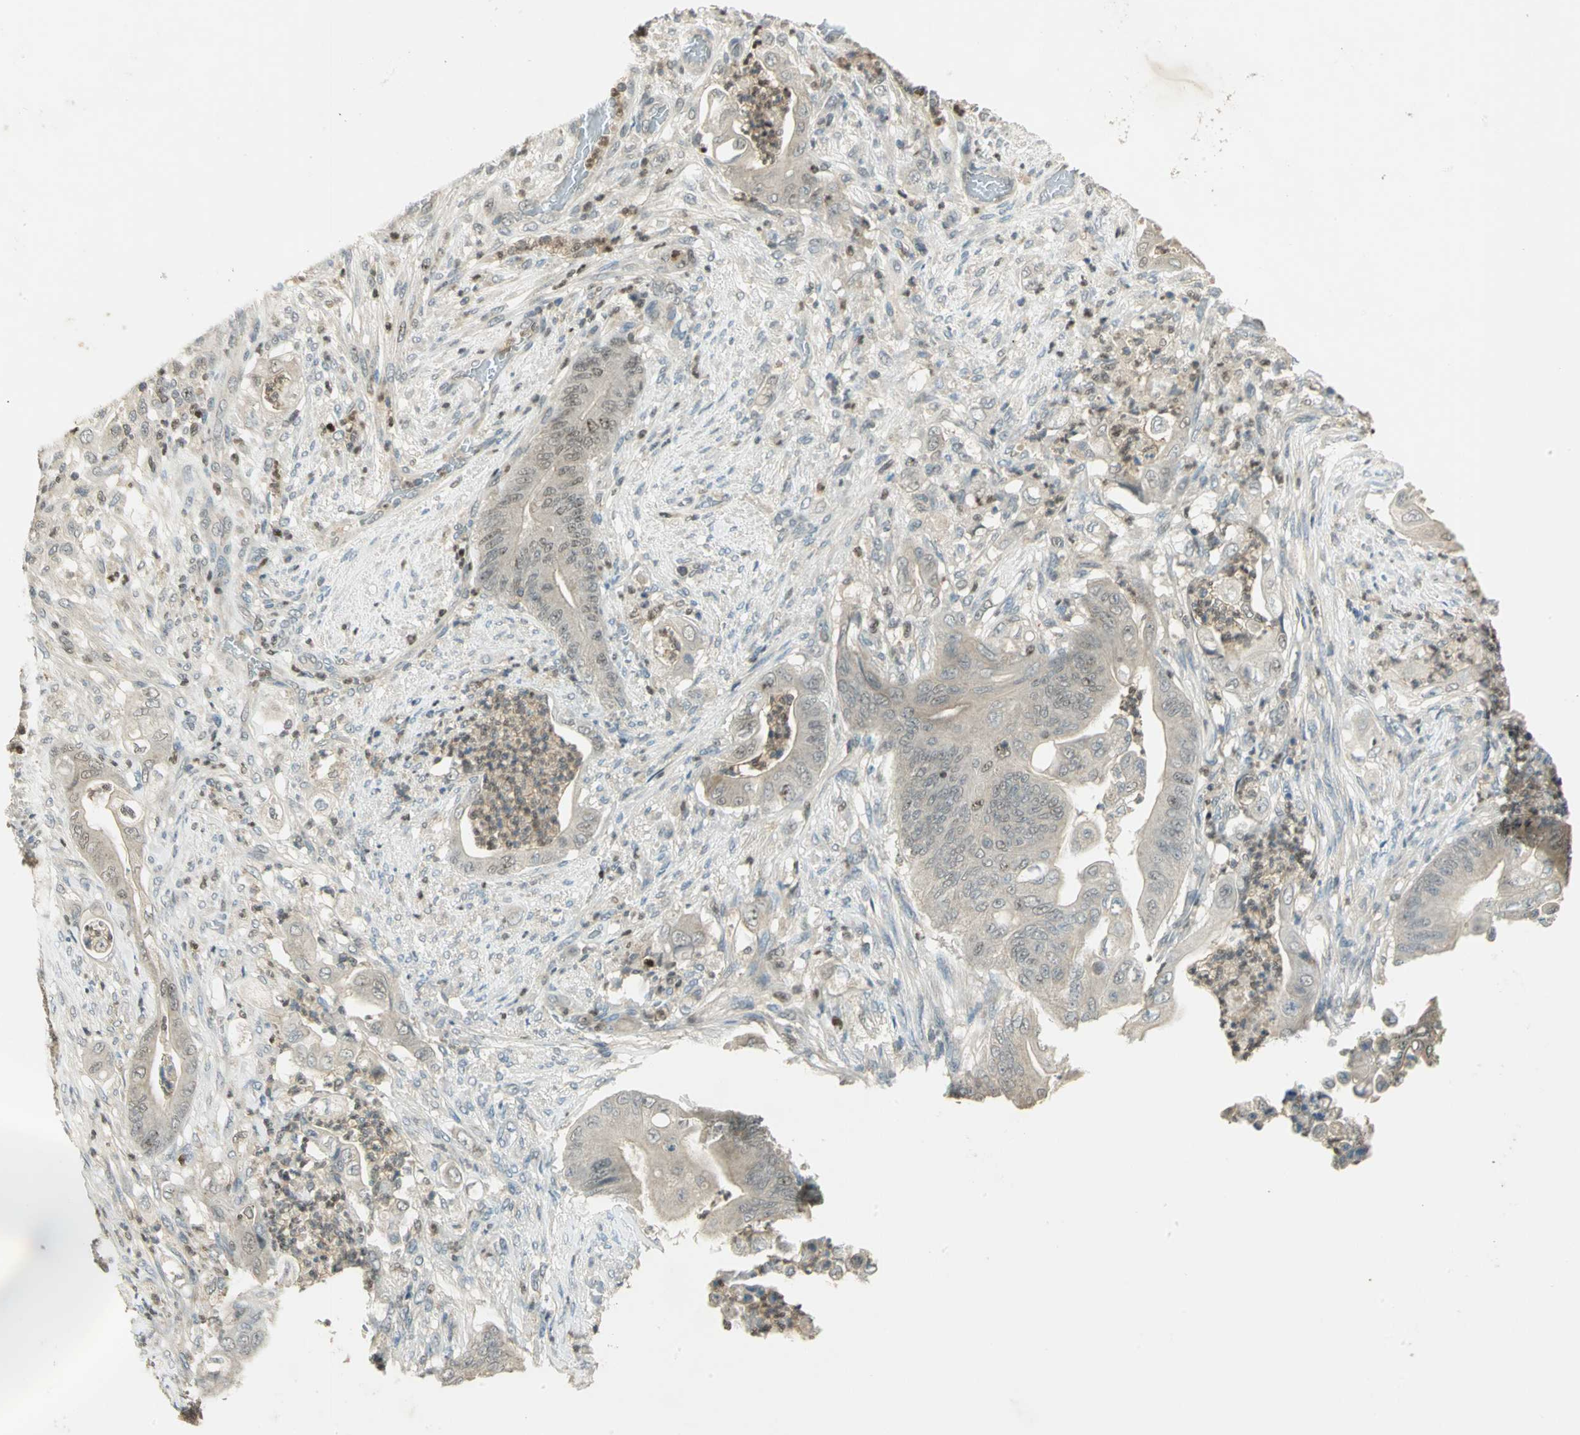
{"staining": {"intensity": "weak", "quantity": ">75%", "location": "cytoplasmic/membranous"}, "tissue": "stomach cancer", "cell_type": "Tumor cells", "image_type": "cancer", "snomed": [{"axis": "morphology", "description": "Adenocarcinoma, NOS"}, {"axis": "topography", "description": "Stomach"}], "caption": "Immunohistochemistry of human adenocarcinoma (stomach) exhibits low levels of weak cytoplasmic/membranous positivity in about >75% of tumor cells. (brown staining indicates protein expression, while blue staining denotes nuclei).", "gene": "BIRC2", "patient": {"sex": "female", "age": 73}}